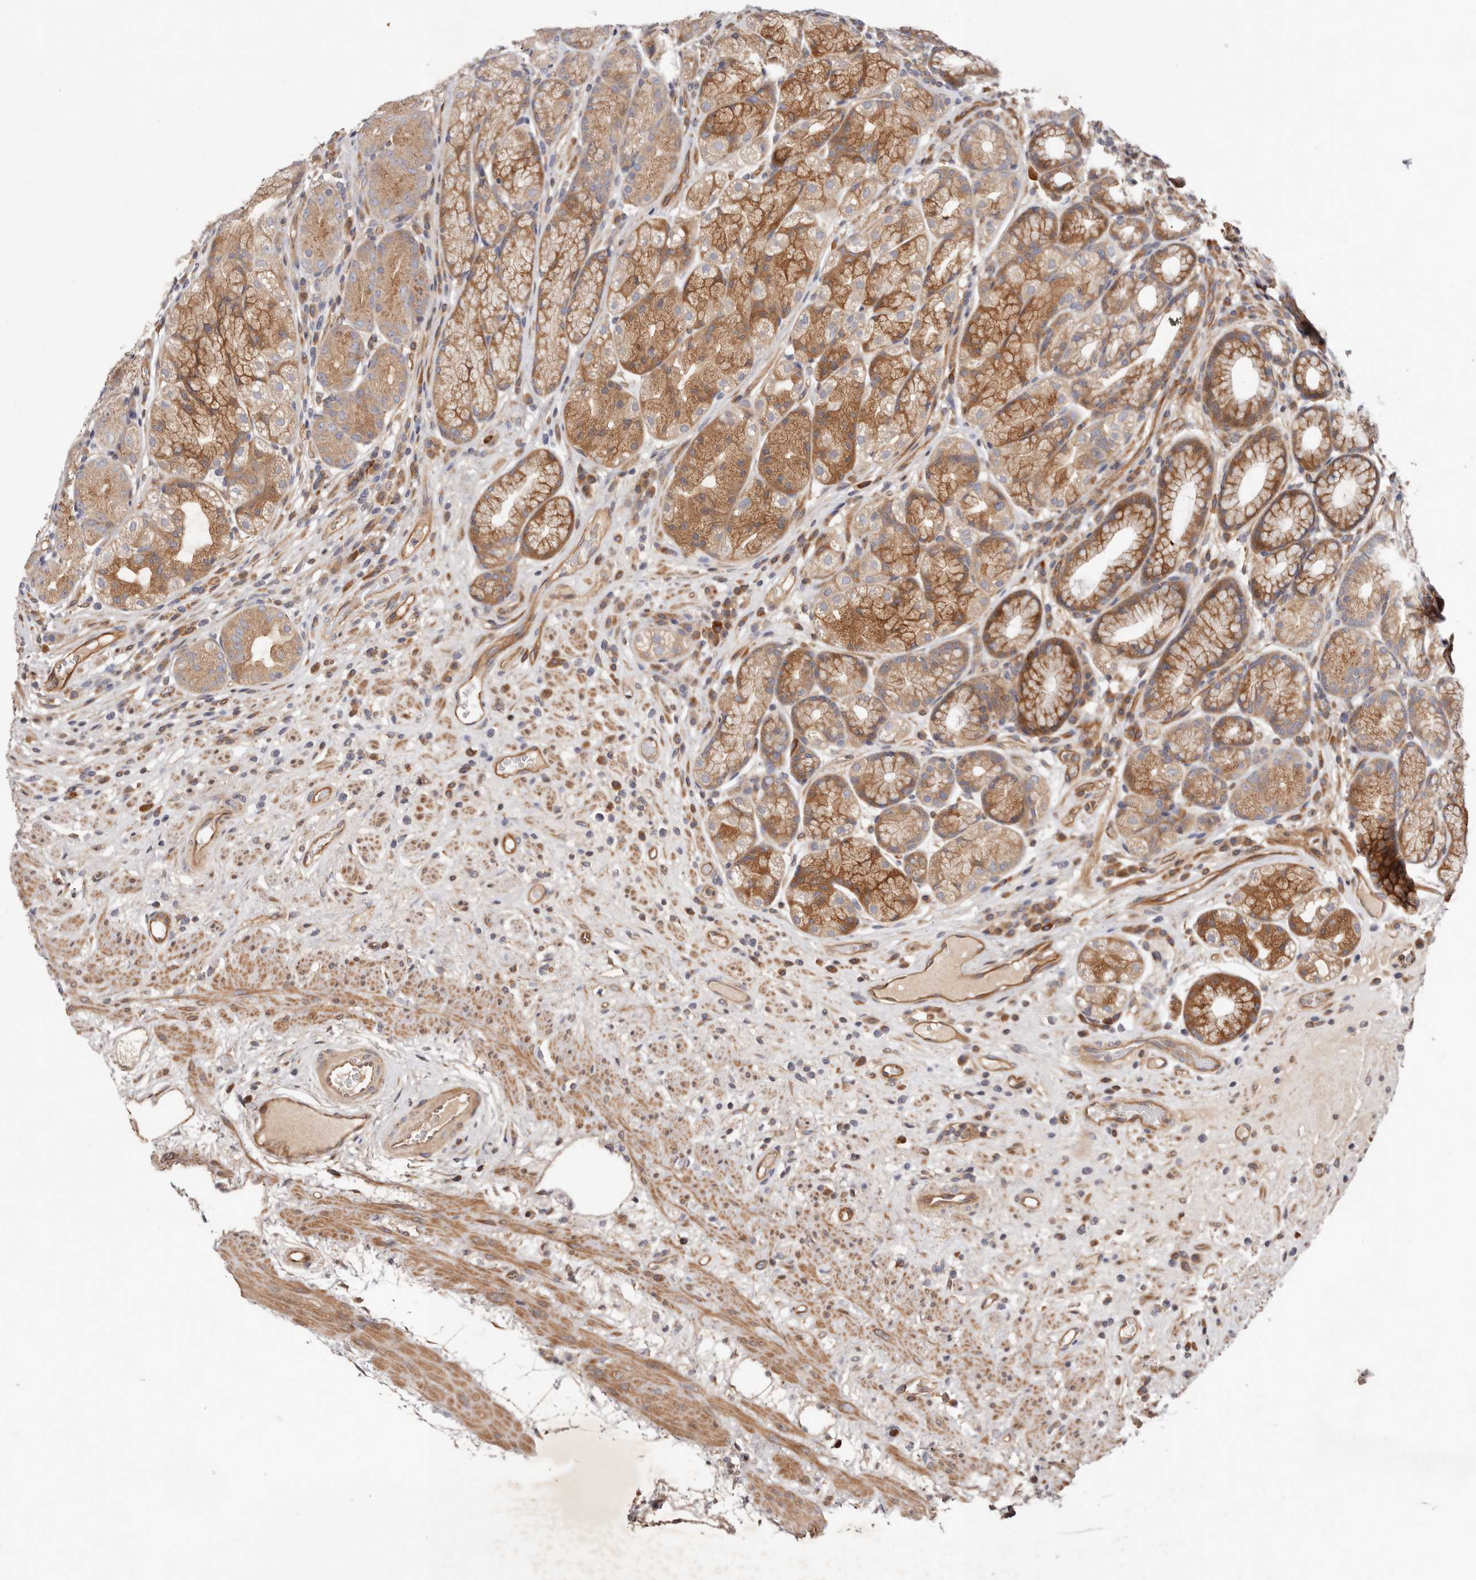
{"staining": {"intensity": "moderate", "quantity": ">75%", "location": "cytoplasmic/membranous"}, "tissue": "stomach", "cell_type": "Glandular cells", "image_type": "normal", "snomed": [{"axis": "morphology", "description": "Normal tissue, NOS"}, {"axis": "topography", "description": "Stomach"}], "caption": "Immunohistochemical staining of benign human stomach shows >75% levels of moderate cytoplasmic/membranous protein expression in approximately >75% of glandular cells.", "gene": "MACF1", "patient": {"sex": "male", "age": 57}}